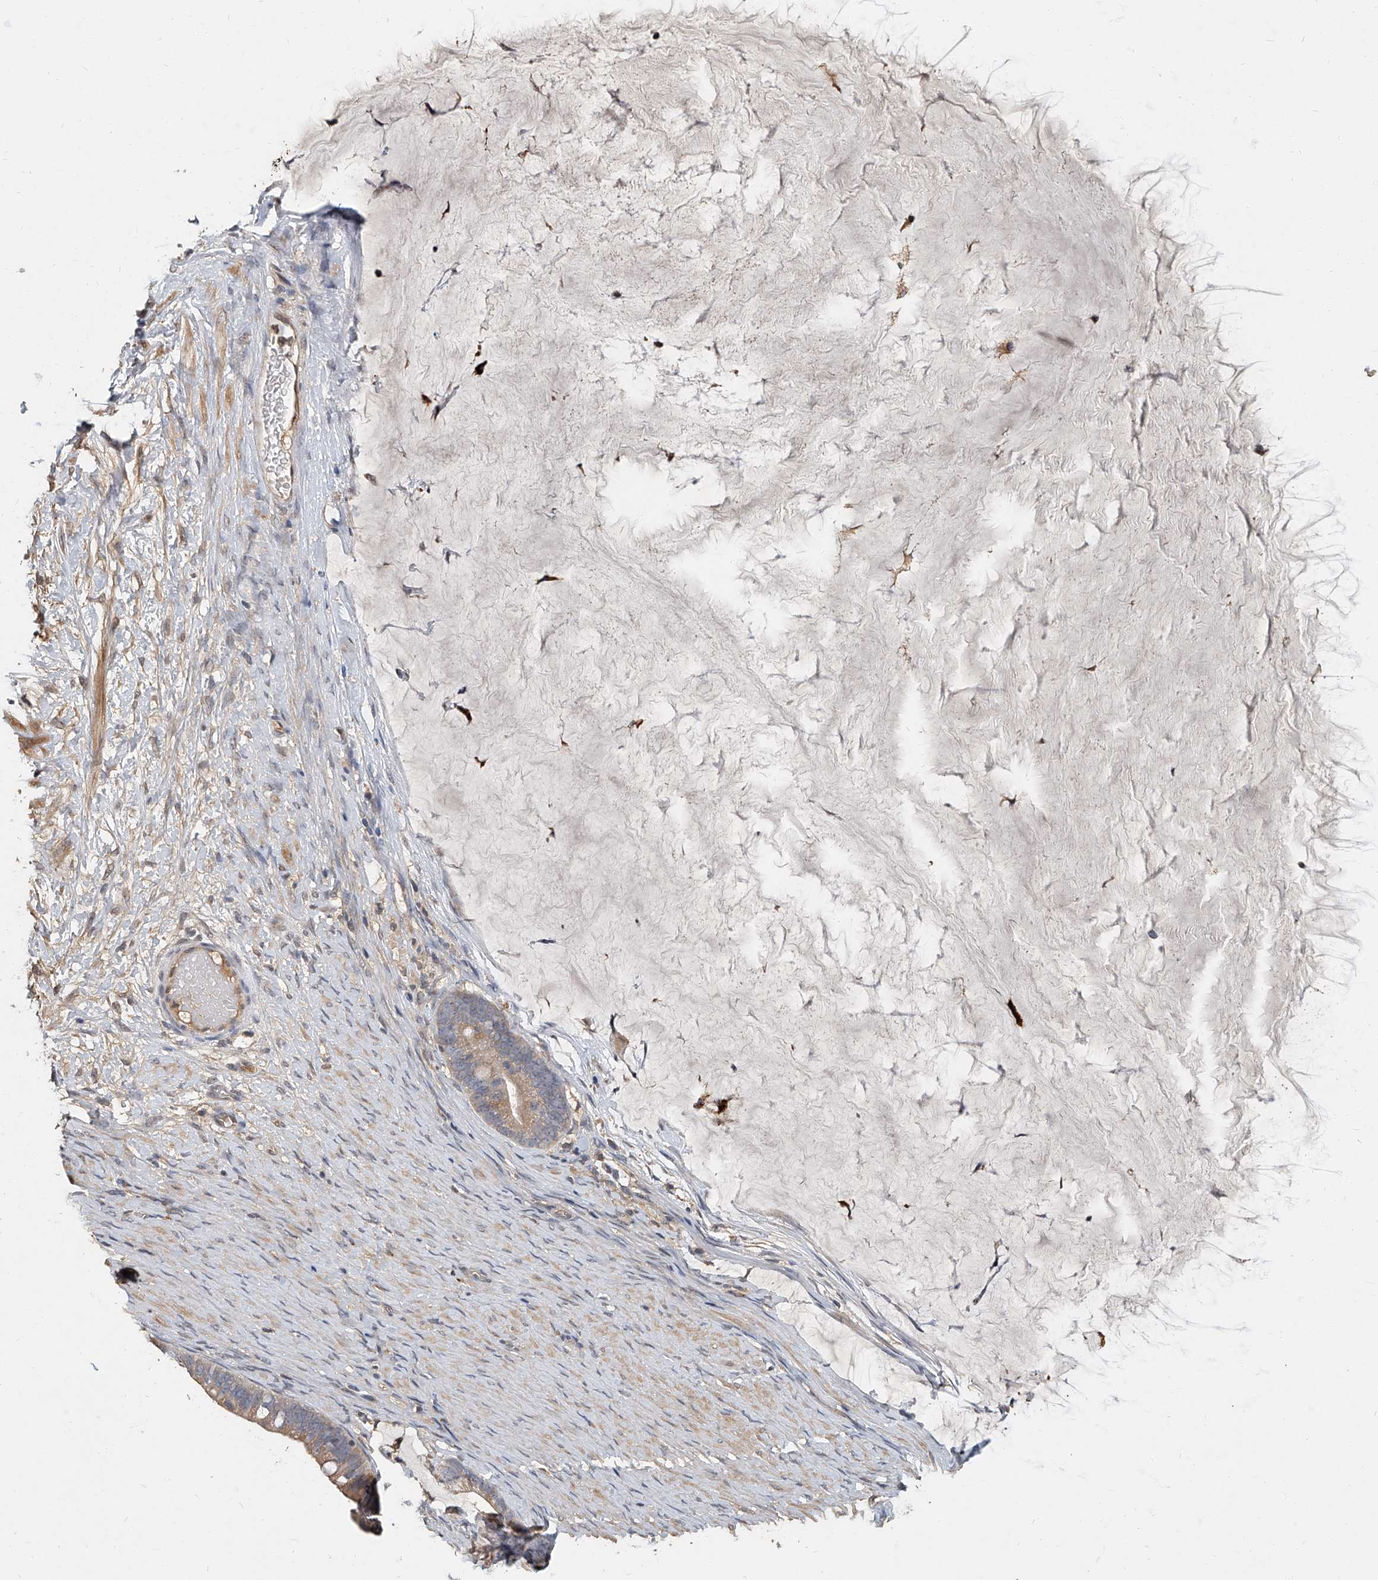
{"staining": {"intensity": "moderate", "quantity": ">75%", "location": "cytoplasmic/membranous"}, "tissue": "ovarian cancer", "cell_type": "Tumor cells", "image_type": "cancer", "snomed": [{"axis": "morphology", "description": "Cystadenocarcinoma, mucinous, NOS"}, {"axis": "topography", "description": "Ovary"}], "caption": "This is an image of immunohistochemistry staining of ovarian mucinous cystadenocarcinoma, which shows moderate positivity in the cytoplasmic/membranous of tumor cells.", "gene": "JAG2", "patient": {"sex": "female", "age": 61}}